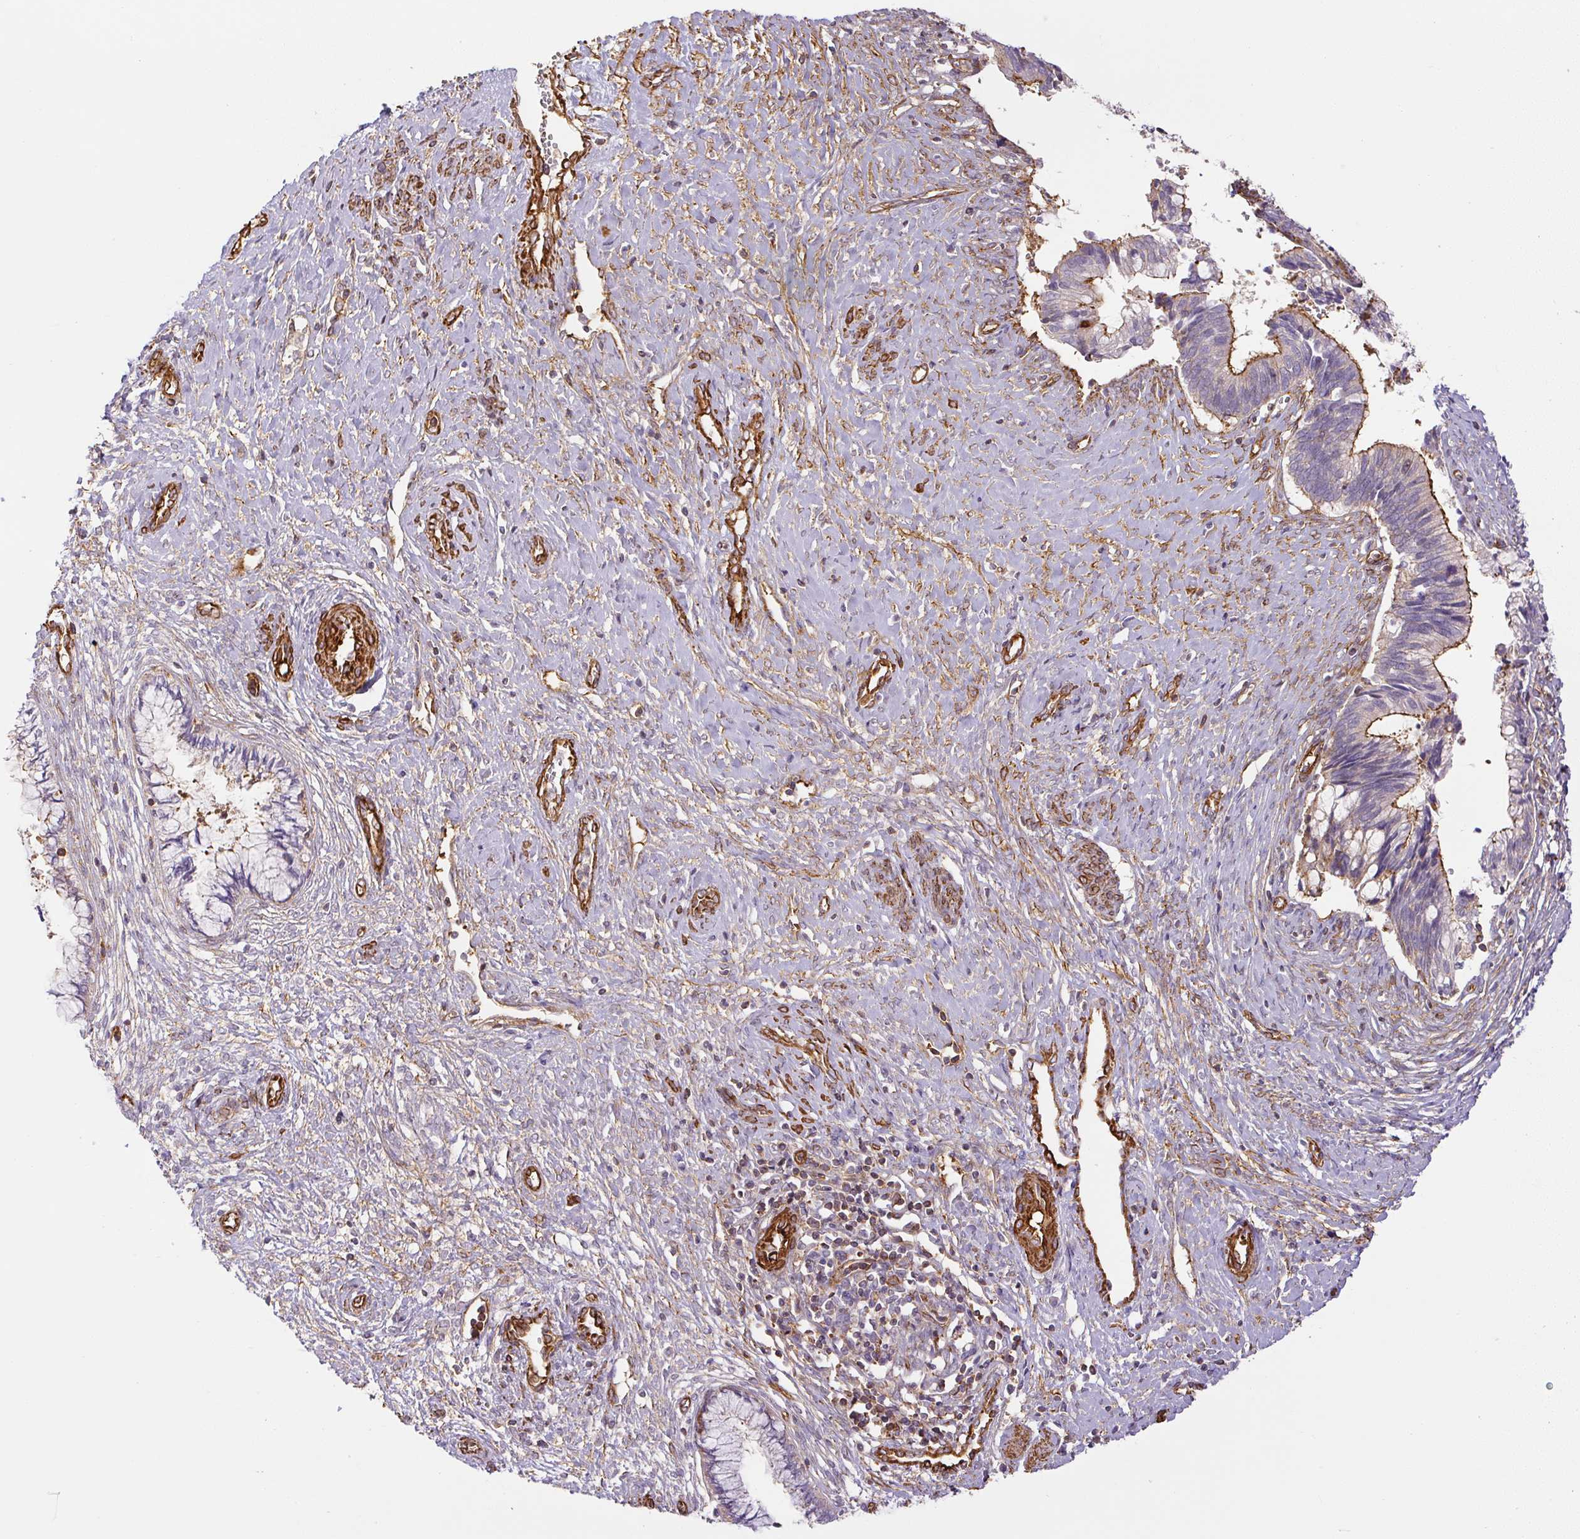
{"staining": {"intensity": "moderate", "quantity": "<25%", "location": "cytoplasmic/membranous"}, "tissue": "cervical cancer", "cell_type": "Tumor cells", "image_type": "cancer", "snomed": [{"axis": "morphology", "description": "Adenocarcinoma, NOS"}, {"axis": "topography", "description": "Cervix"}], "caption": "A high-resolution image shows immunohistochemistry (IHC) staining of cervical adenocarcinoma, which reveals moderate cytoplasmic/membranous expression in about <25% of tumor cells. The staining was performed using DAB (3,3'-diaminobenzidine) to visualize the protein expression in brown, while the nuclei were stained in blue with hematoxylin (Magnification: 20x).", "gene": "MYL12A", "patient": {"sex": "female", "age": 44}}